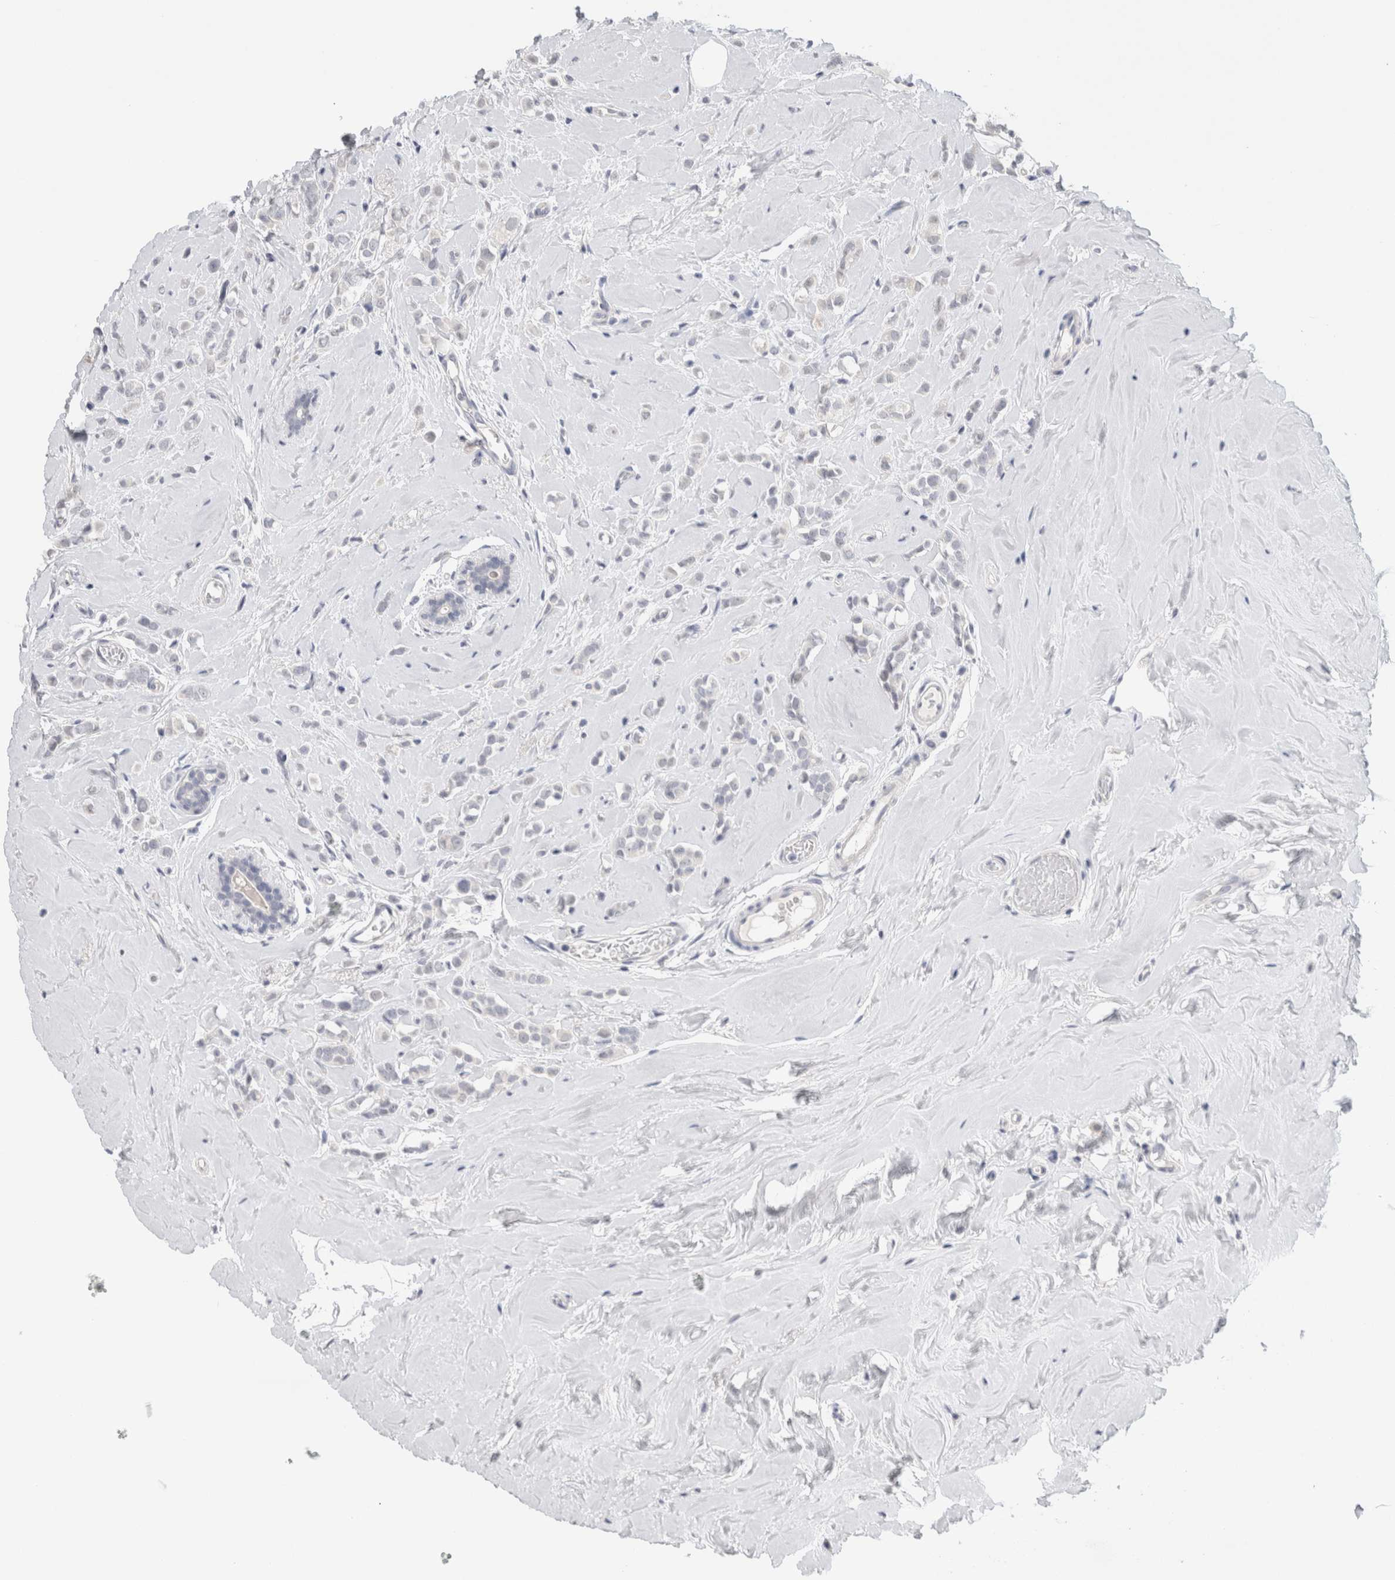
{"staining": {"intensity": "negative", "quantity": "none", "location": "none"}, "tissue": "breast cancer", "cell_type": "Tumor cells", "image_type": "cancer", "snomed": [{"axis": "morphology", "description": "Lobular carcinoma"}, {"axis": "topography", "description": "Breast"}], "caption": "Immunohistochemical staining of human breast lobular carcinoma reveals no significant positivity in tumor cells.", "gene": "TONSL", "patient": {"sex": "female", "age": 47}}